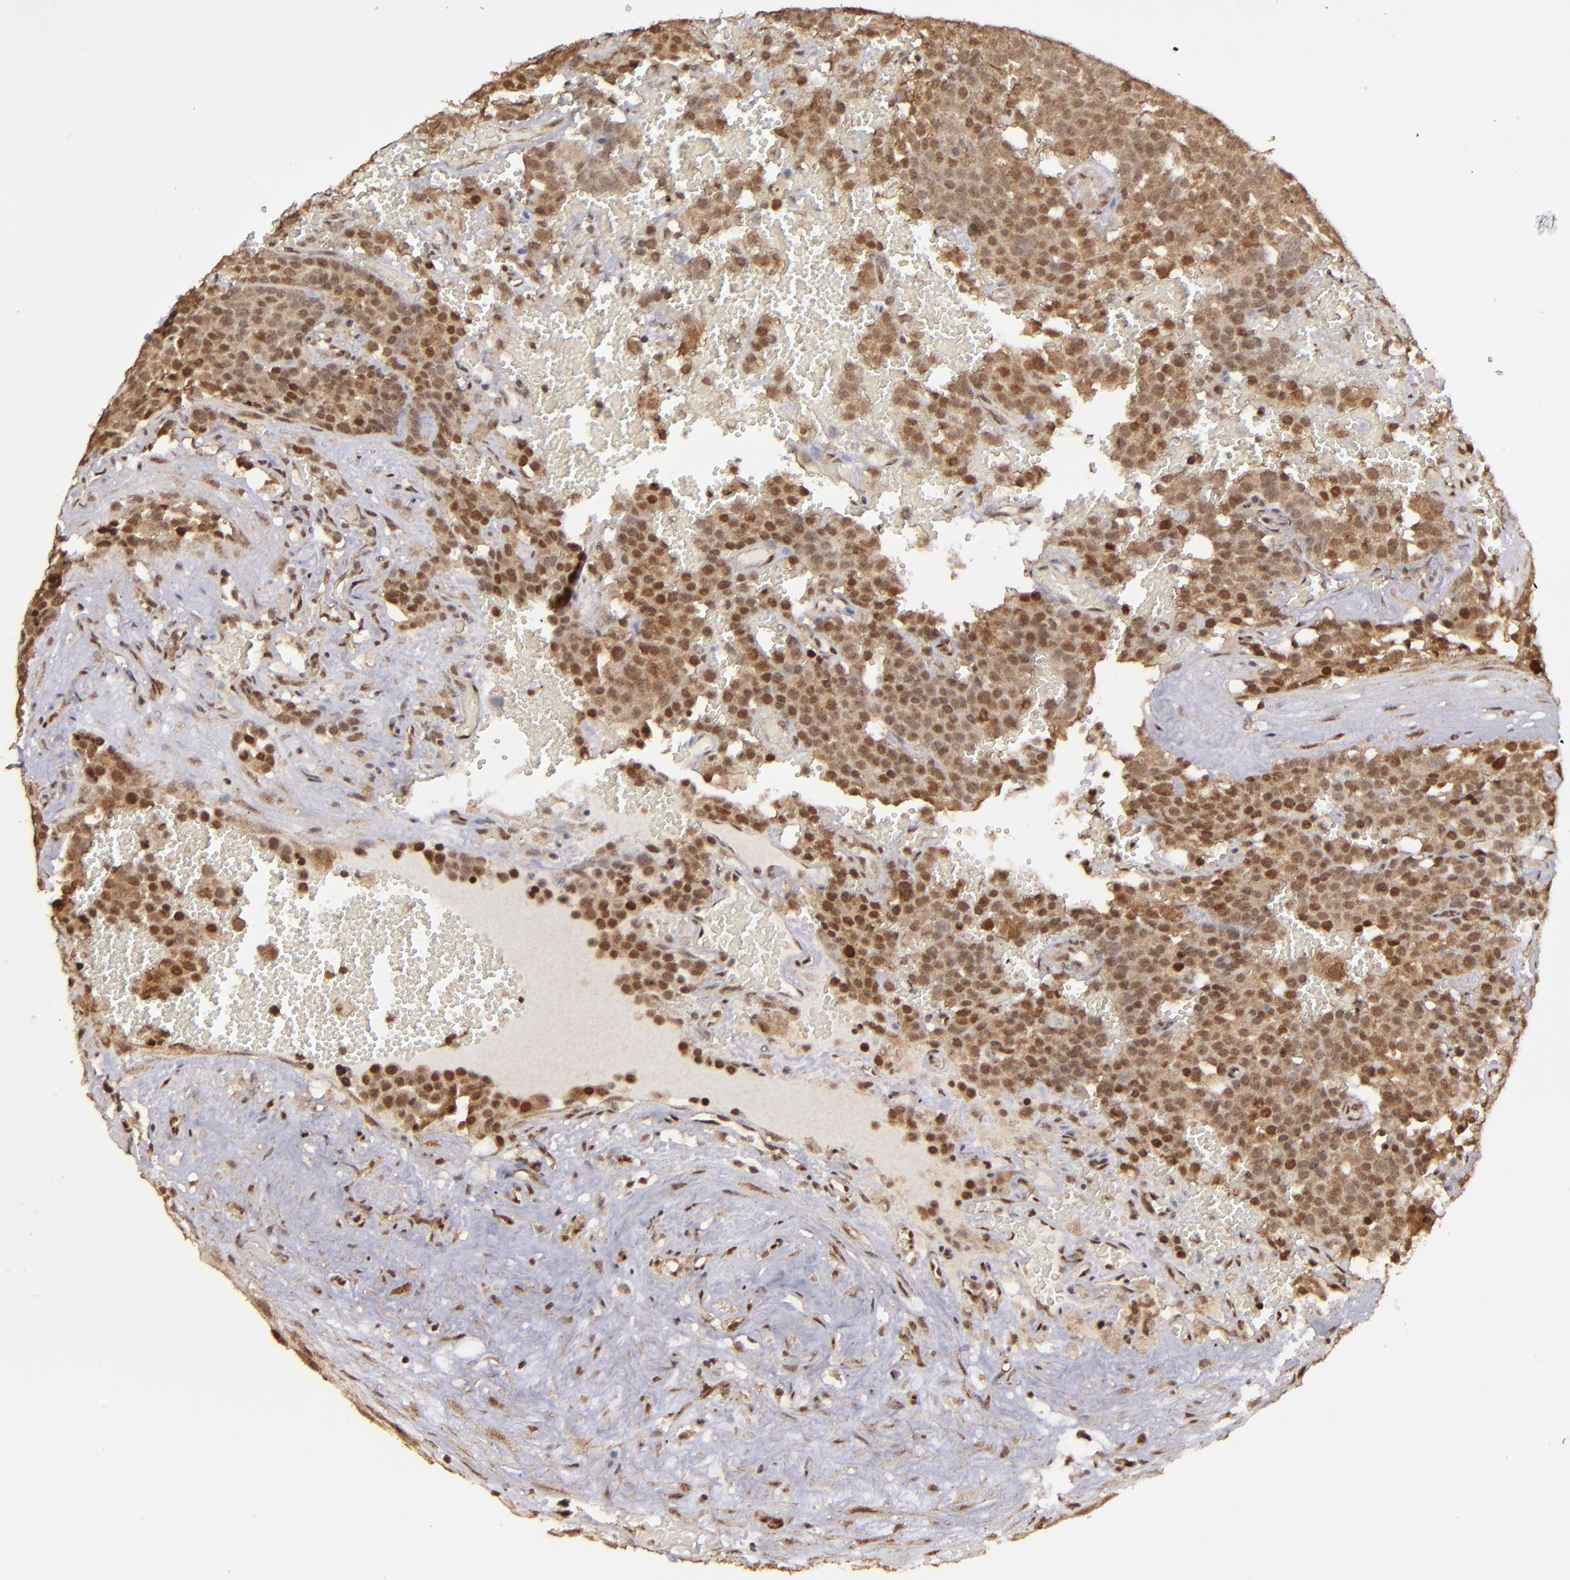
{"staining": {"intensity": "moderate", "quantity": ">75%", "location": "cytoplasmic/membranous,nuclear"}, "tissue": "testis cancer", "cell_type": "Tumor cells", "image_type": "cancer", "snomed": [{"axis": "morphology", "description": "Seminoma, NOS"}, {"axis": "topography", "description": "Testis"}], "caption": "The photomicrograph exhibits immunohistochemical staining of testis cancer (seminoma). There is moderate cytoplasmic/membranous and nuclear expression is present in approximately >75% of tumor cells. The protein of interest is stained brown, and the nuclei are stained in blue (DAB (3,3'-diaminobenzidine) IHC with brightfield microscopy, high magnification).", "gene": "ARNT", "patient": {"sex": "male", "age": 71}}